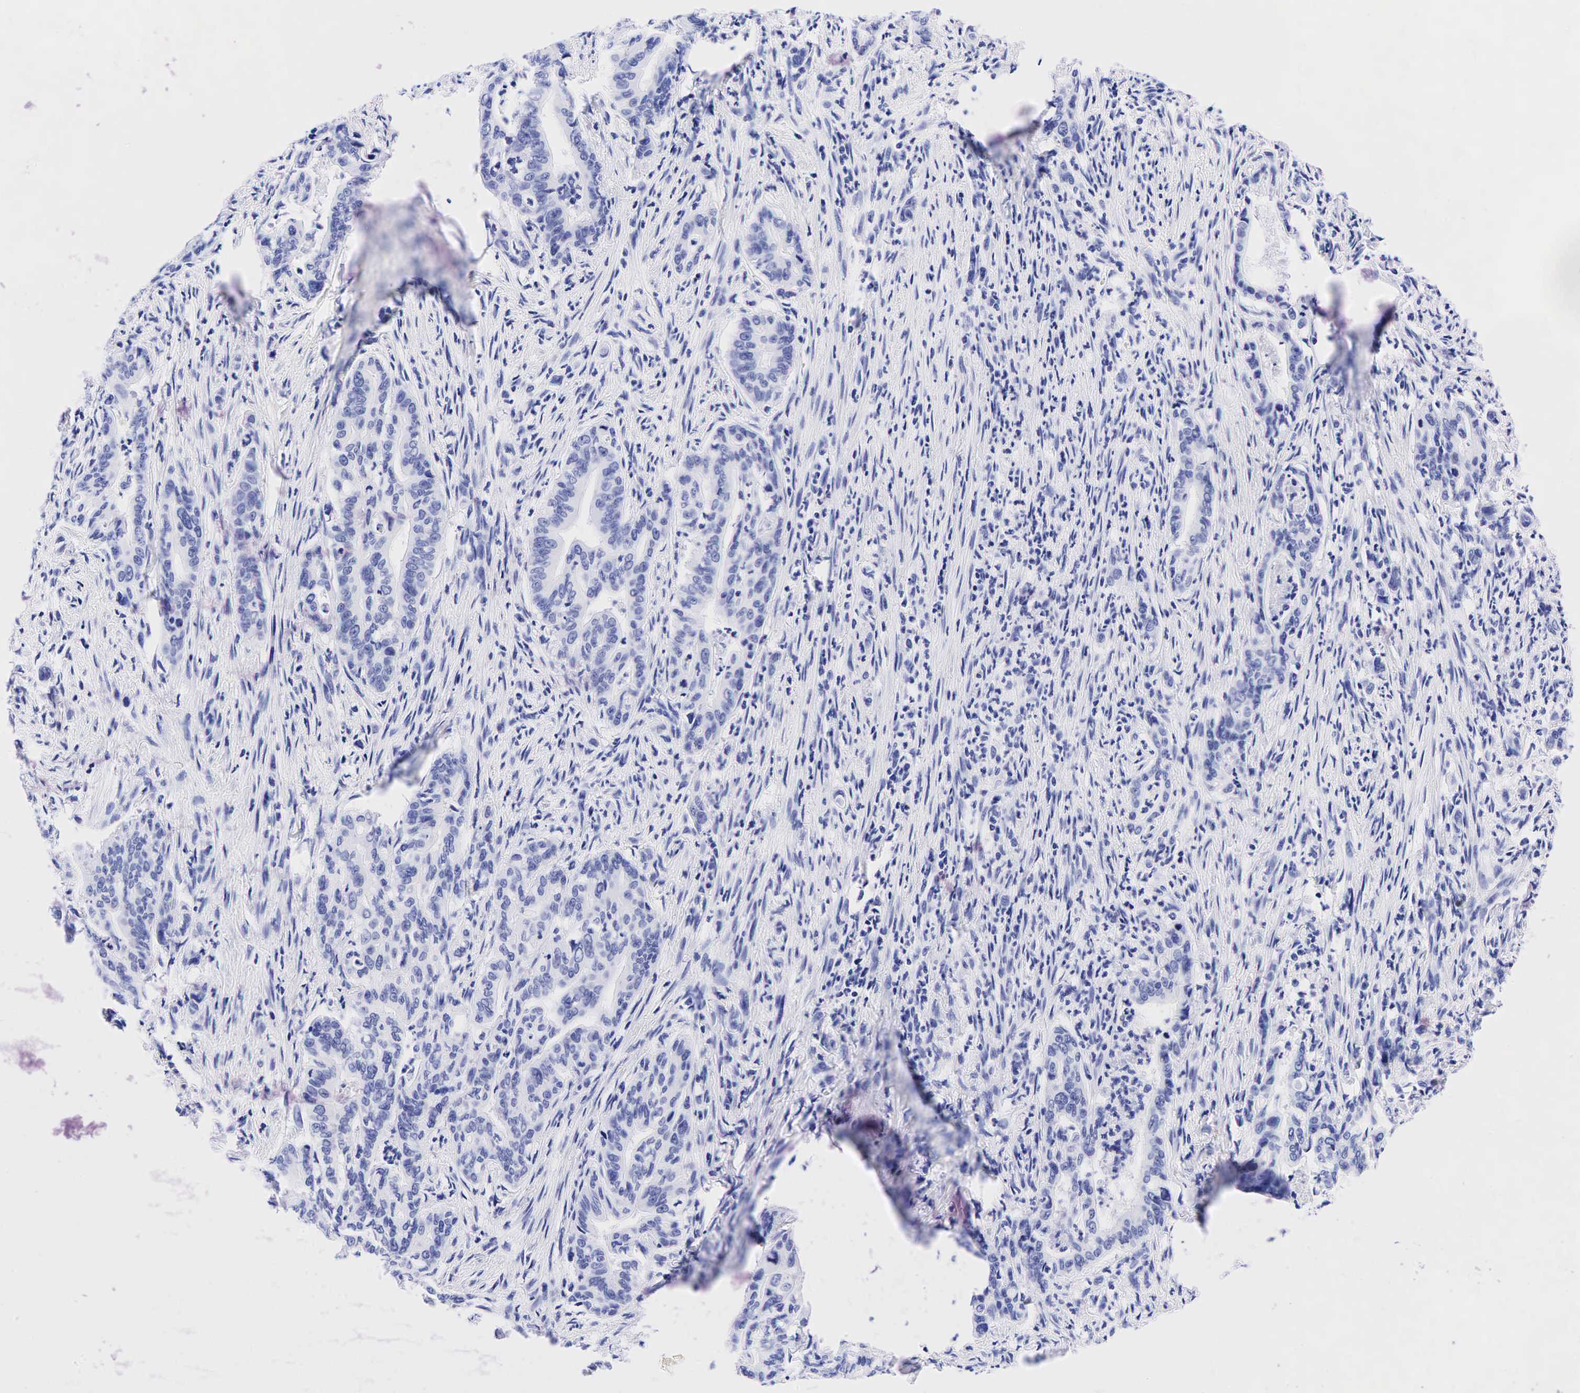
{"staining": {"intensity": "negative", "quantity": "none", "location": "none"}, "tissue": "stomach cancer", "cell_type": "Tumor cells", "image_type": "cancer", "snomed": [{"axis": "morphology", "description": "Adenocarcinoma, NOS"}, {"axis": "topography", "description": "Stomach"}], "caption": "The IHC micrograph has no significant expression in tumor cells of stomach cancer tissue.", "gene": "ESR1", "patient": {"sex": "female", "age": 76}}